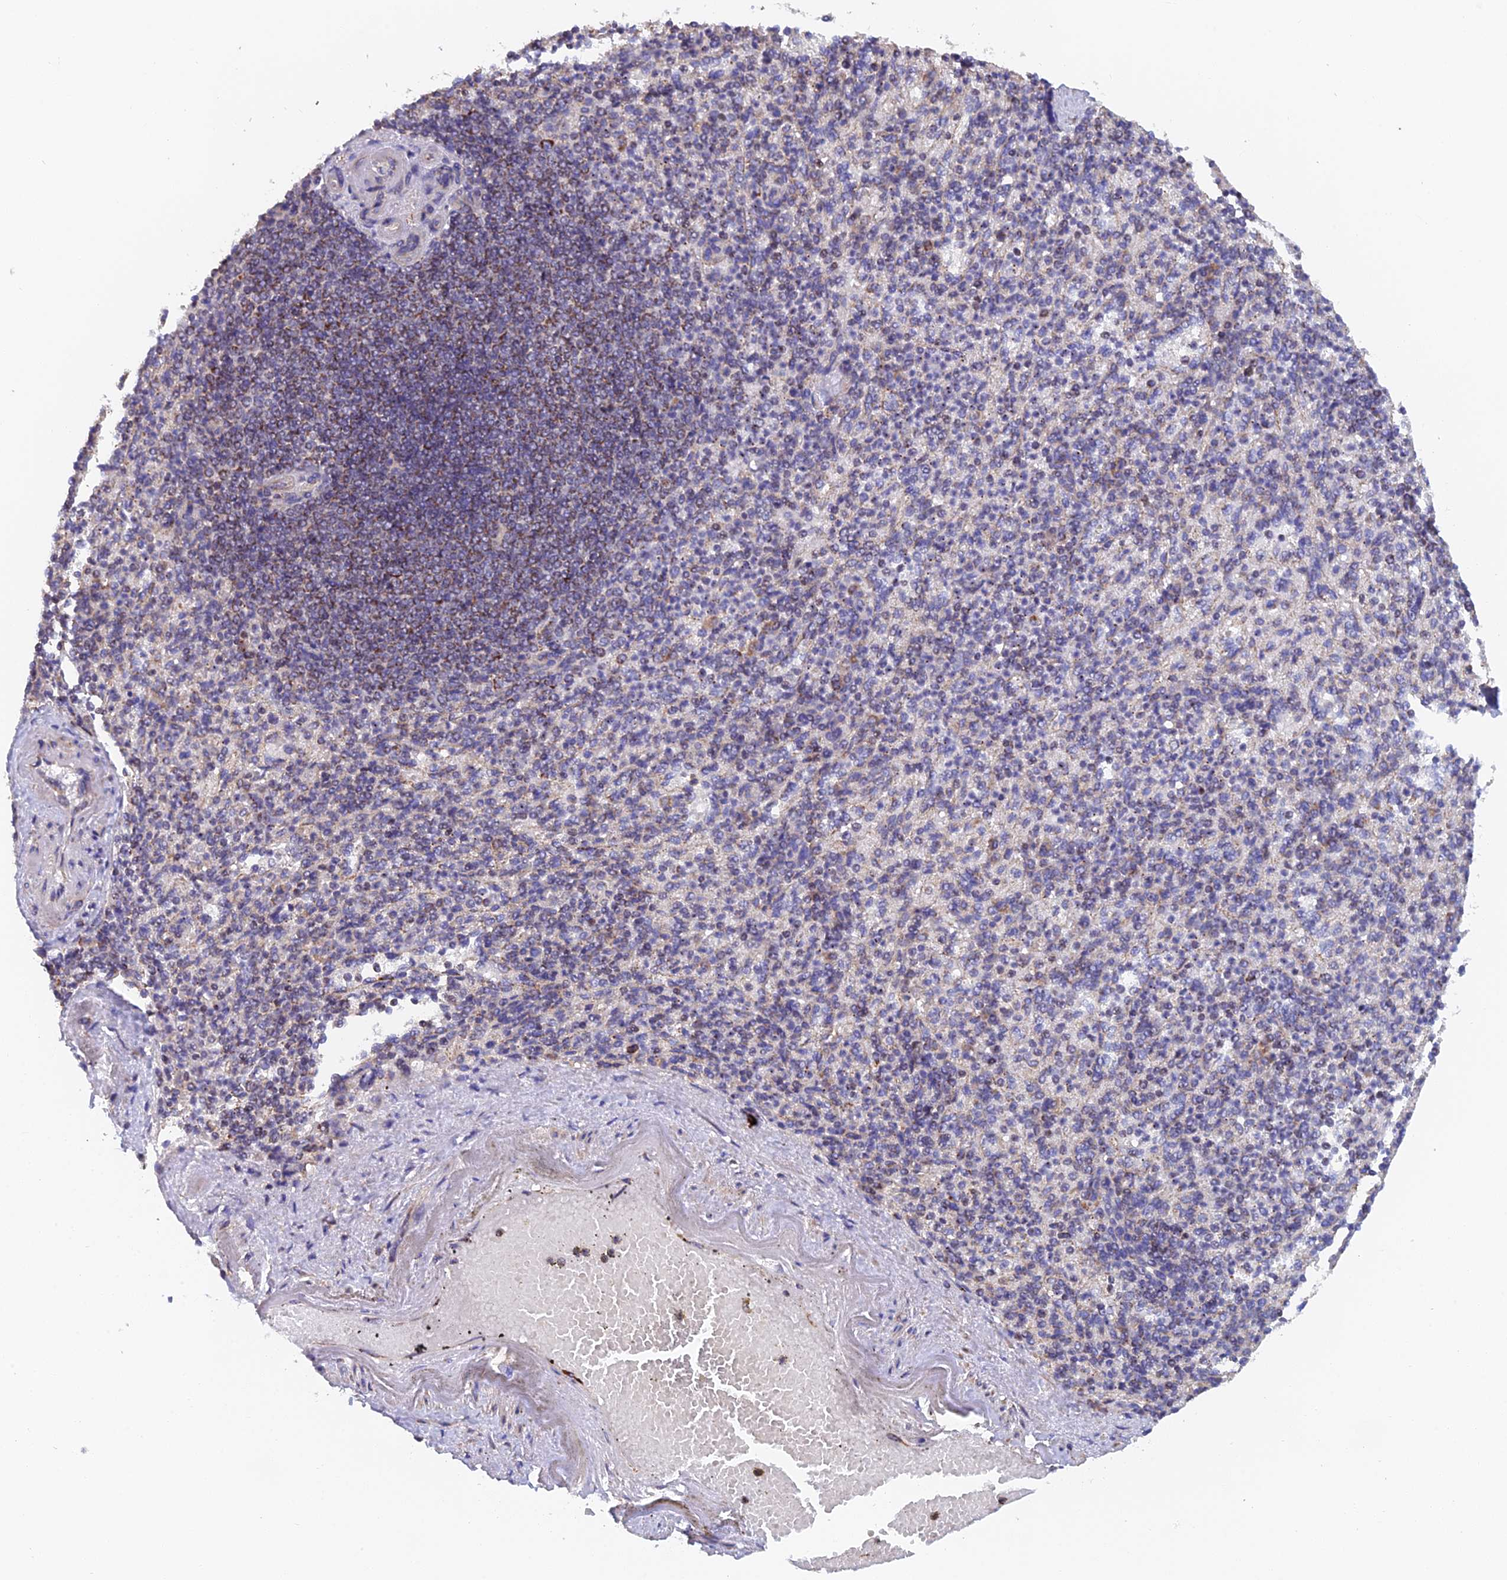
{"staining": {"intensity": "negative", "quantity": "none", "location": "none"}, "tissue": "spleen", "cell_type": "Cells in red pulp", "image_type": "normal", "snomed": [{"axis": "morphology", "description": "Normal tissue, NOS"}, {"axis": "topography", "description": "Spleen"}], "caption": "The histopathology image reveals no significant positivity in cells in red pulp of spleen. Brightfield microscopy of immunohistochemistry (IHC) stained with DAB (3,3'-diaminobenzidine) (brown) and hematoxylin (blue), captured at high magnification.", "gene": "ECSIT", "patient": {"sex": "female", "age": 74}}